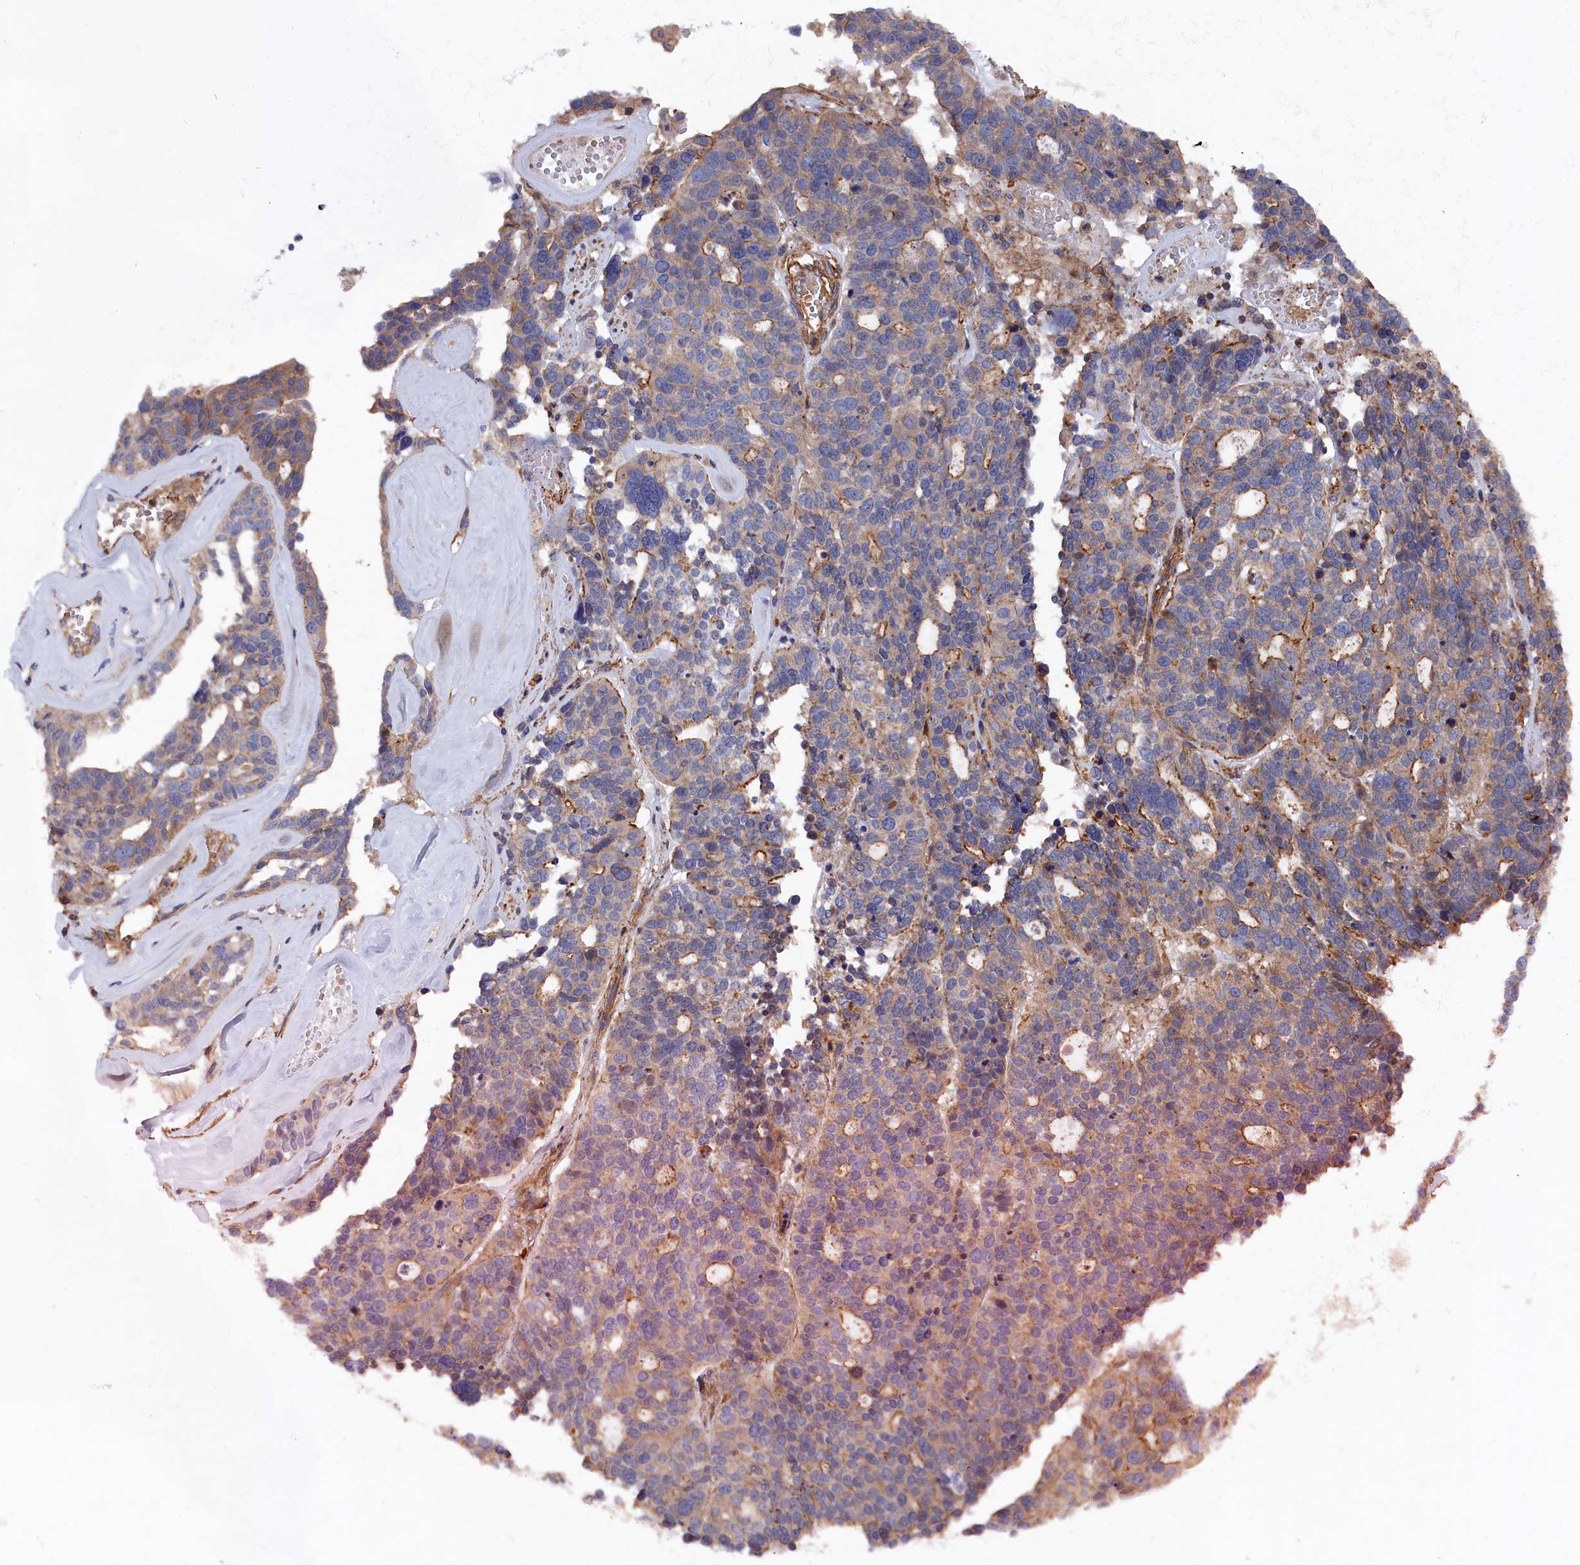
{"staining": {"intensity": "moderate", "quantity": "<25%", "location": "cytoplasmic/membranous"}, "tissue": "ovarian cancer", "cell_type": "Tumor cells", "image_type": "cancer", "snomed": [{"axis": "morphology", "description": "Cystadenocarcinoma, serous, NOS"}, {"axis": "topography", "description": "Ovary"}], "caption": "Tumor cells reveal low levels of moderate cytoplasmic/membranous positivity in about <25% of cells in ovarian serous cystadenocarcinoma.", "gene": "LDHD", "patient": {"sex": "female", "age": 59}}